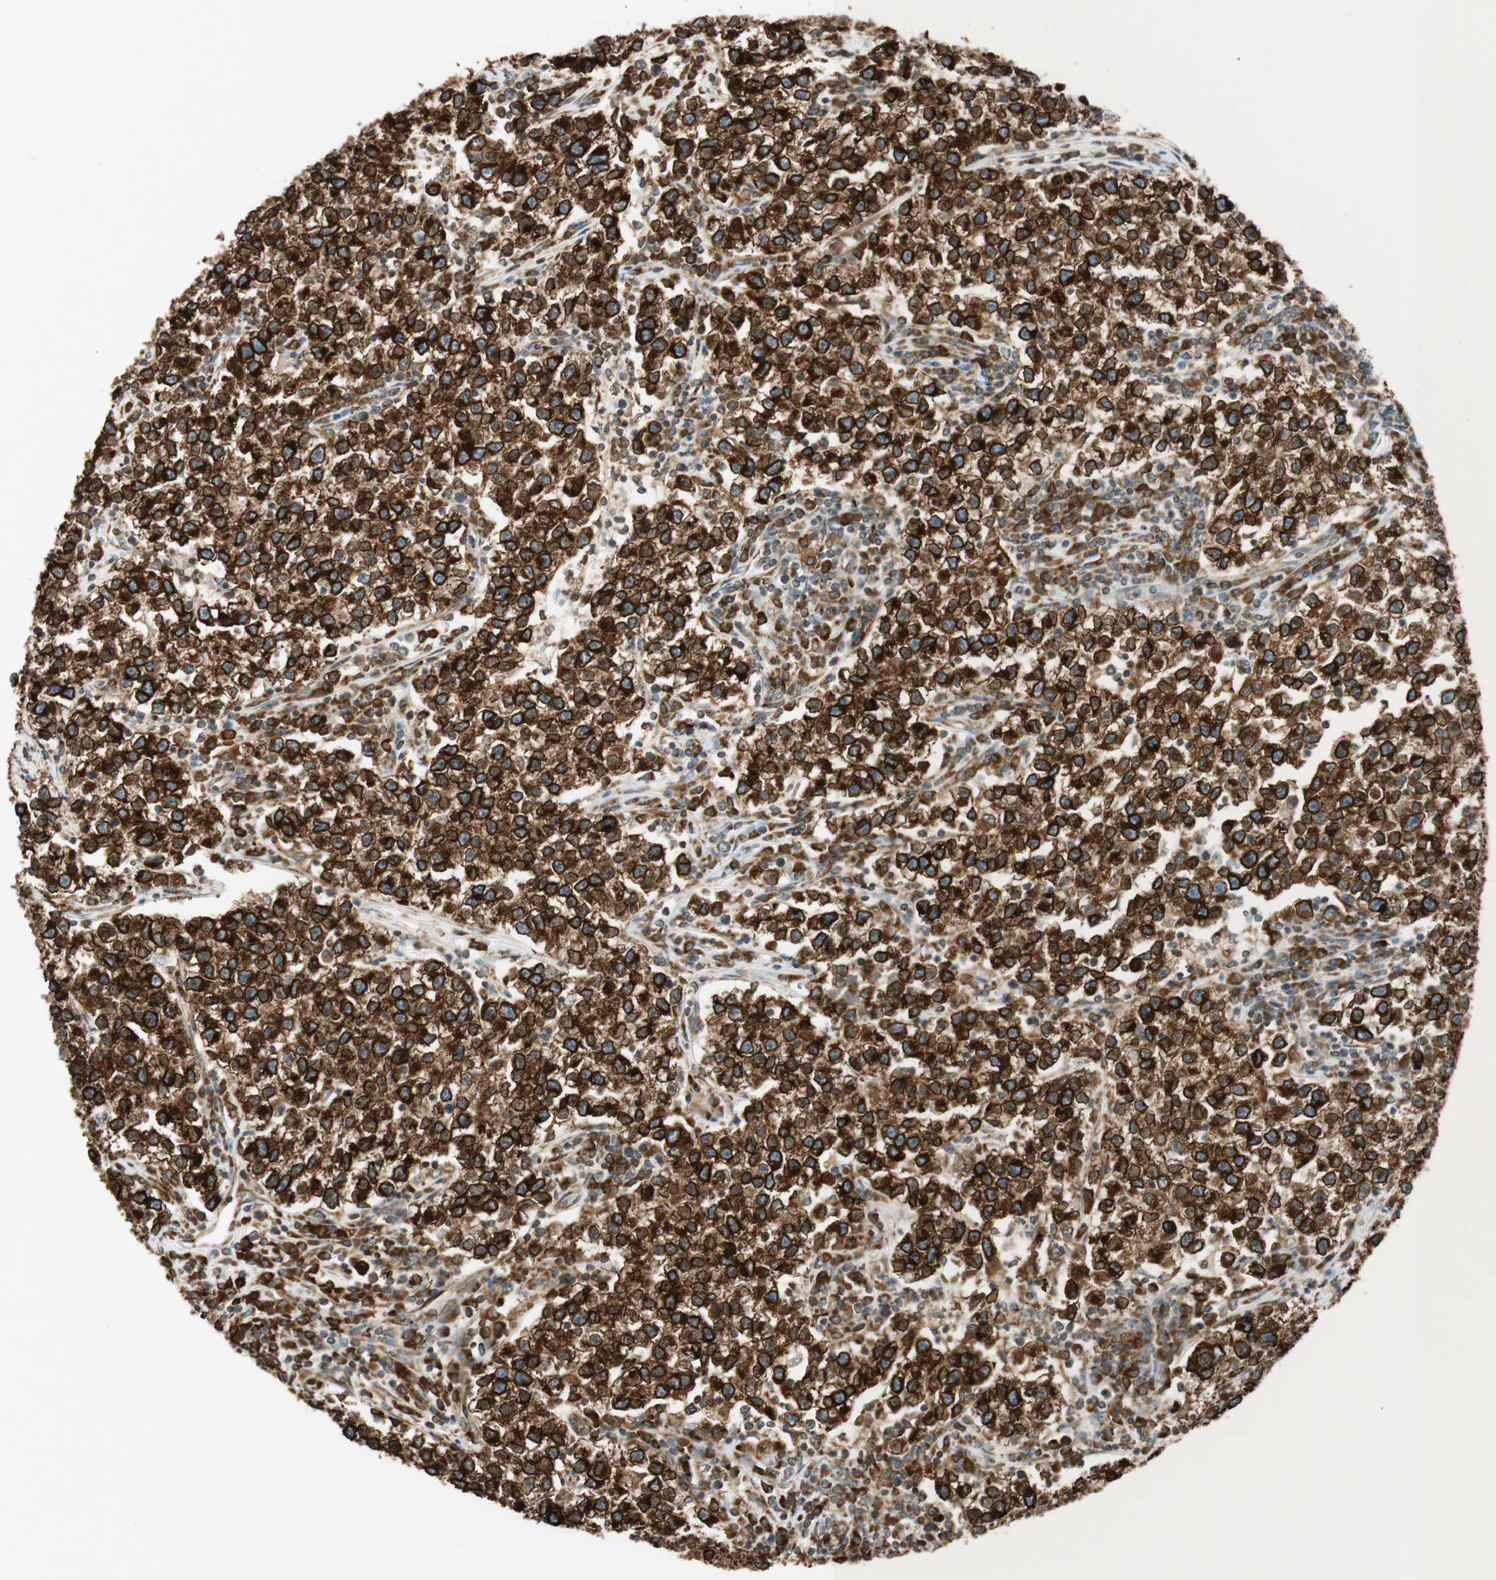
{"staining": {"intensity": "strong", "quantity": ">75%", "location": "cytoplasmic/membranous"}, "tissue": "testis cancer", "cell_type": "Tumor cells", "image_type": "cancer", "snomed": [{"axis": "morphology", "description": "Seminoma, NOS"}, {"axis": "topography", "description": "Testis"}], "caption": "Immunohistochemistry (DAB) staining of testis cancer demonstrates strong cytoplasmic/membranous protein expression in about >75% of tumor cells.", "gene": "PRKCSH", "patient": {"sex": "male", "age": 22}}